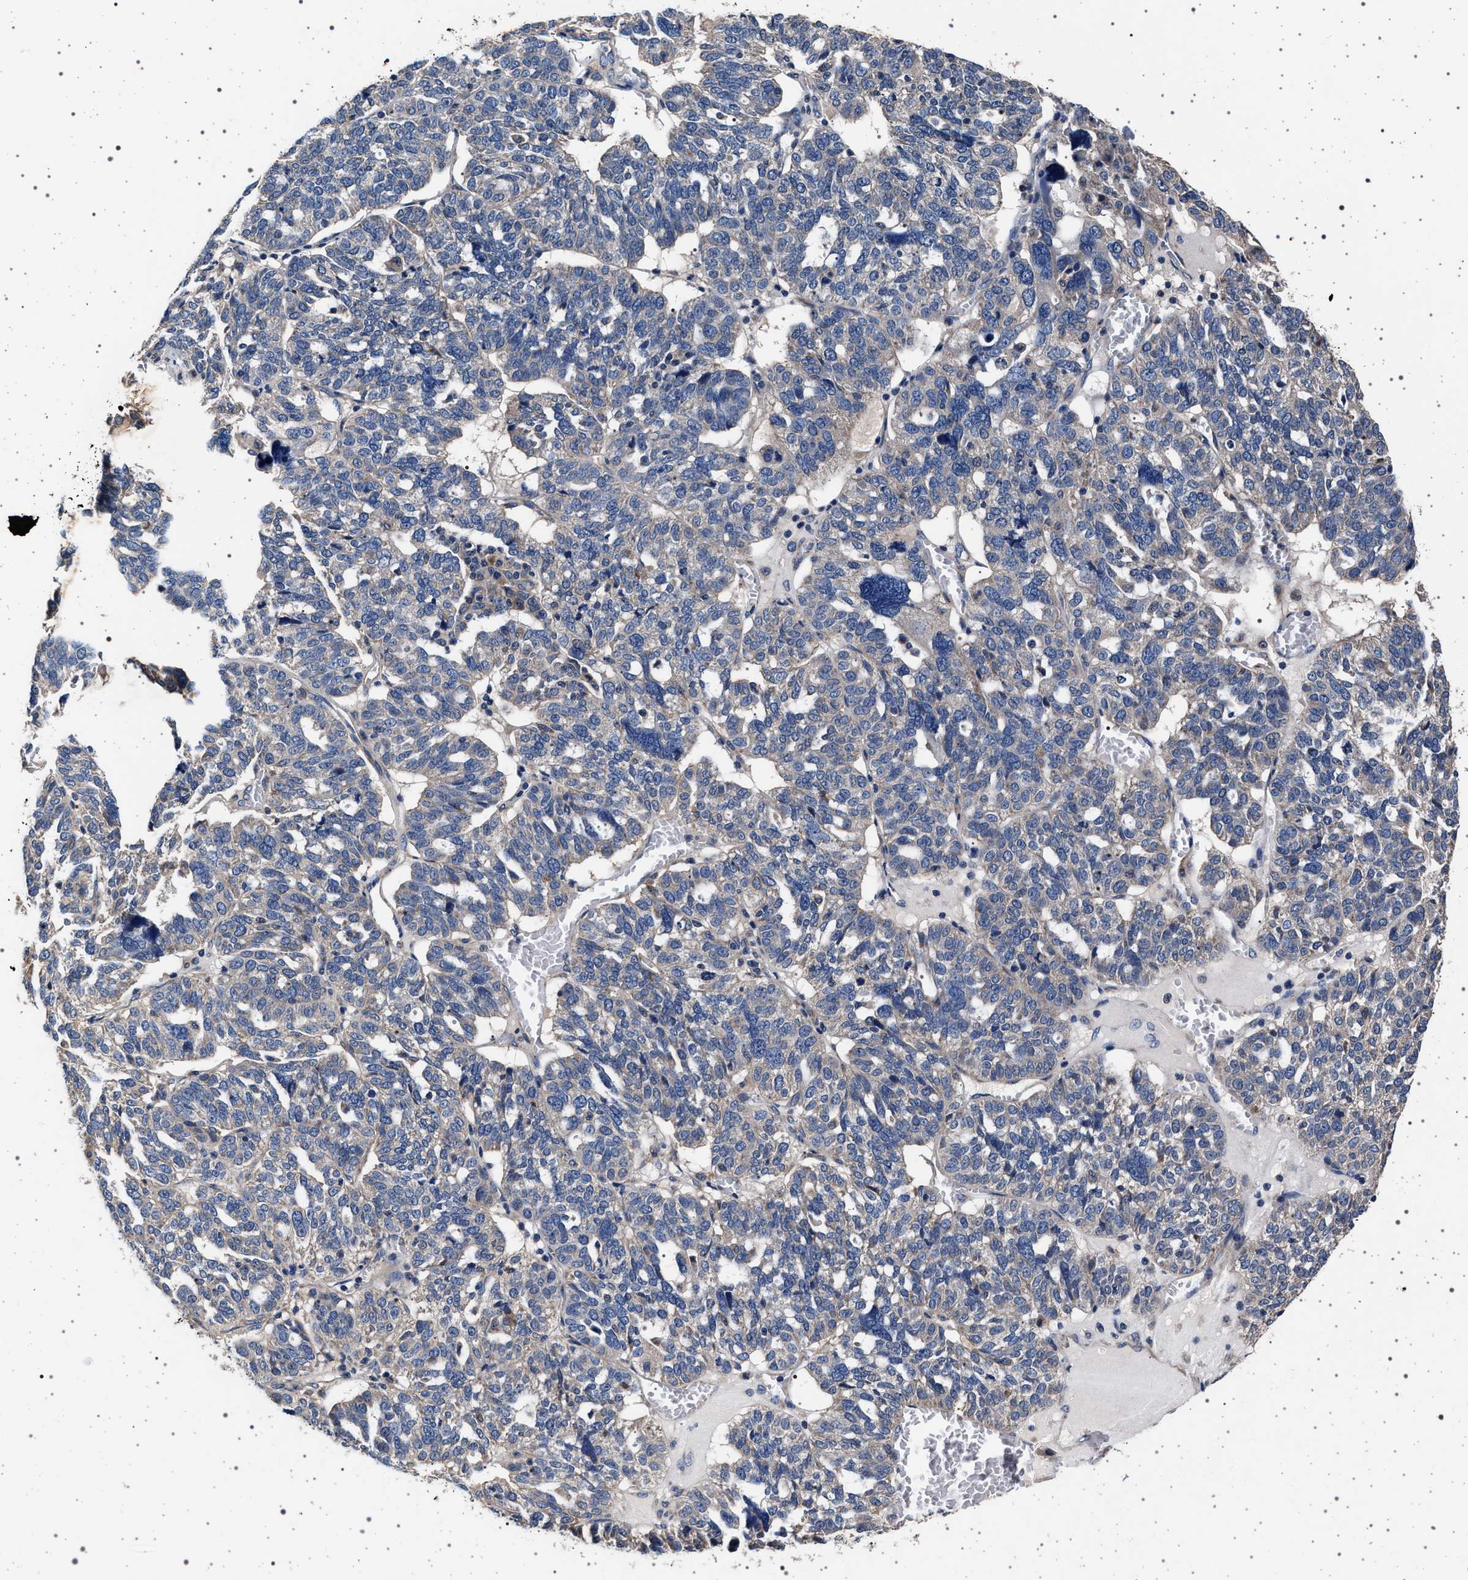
{"staining": {"intensity": "negative", "quantity": "none", "location": "none"}, "tissue": "ovarian cancer", "cell_type": "Tumor cells", "image_type": "cancer", "snomed": [{"axis": "morphology", "description": "Cystadenocarcinoma, serous, NOS"}, {"axis": "topography", "description": "Ovary"}], "caption": "Tumor cells show no significant staining in serous cystadenocarcinoma (ovarian).", "gene": "MAP3K2", "patient": {"sex": "female", "age": 59}}